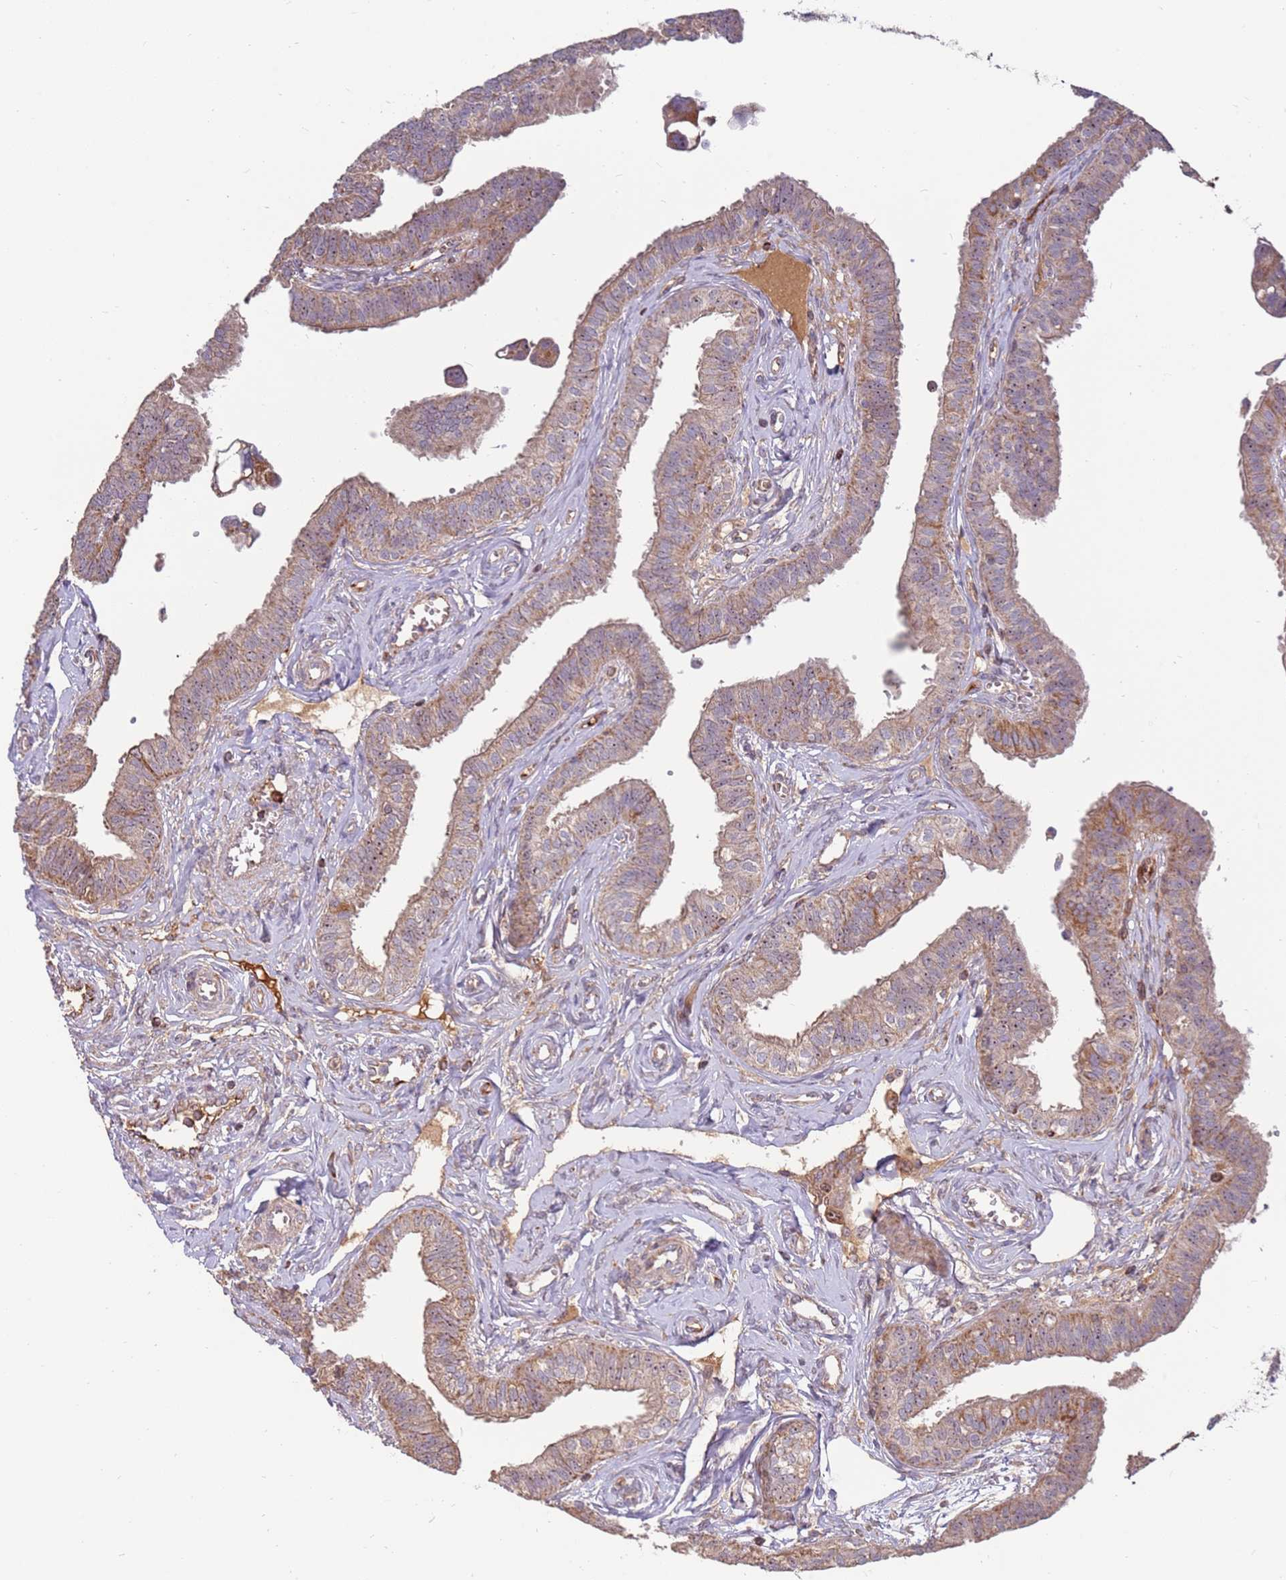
{"staining": {"intensity": "moderate", "quantity": "25%-75%", "location": "cytoplasmic/membranous,nuclear"}, "tissue": "fallopian tube", "cell_type": "Glandular cells", "image_type": "normal", "snomed": [{"axis": "morphology", "description": "Normal tissue, NOS"}, {"axis": "morphology", "description": "Carcinoma, NOS"}, {"axis": "topography", "description": "Fallopian tube"}, {"axis": "topography", "description": "Ovary"}], "caption": "A medium amount of moderate cytoplasmic/membranous,nuclear expression is appreciated in about 25%-75% of glandular cells in benign fallopian tube.", "gene": "KIF25", "patient": {"sex": "female", "age": 59}}